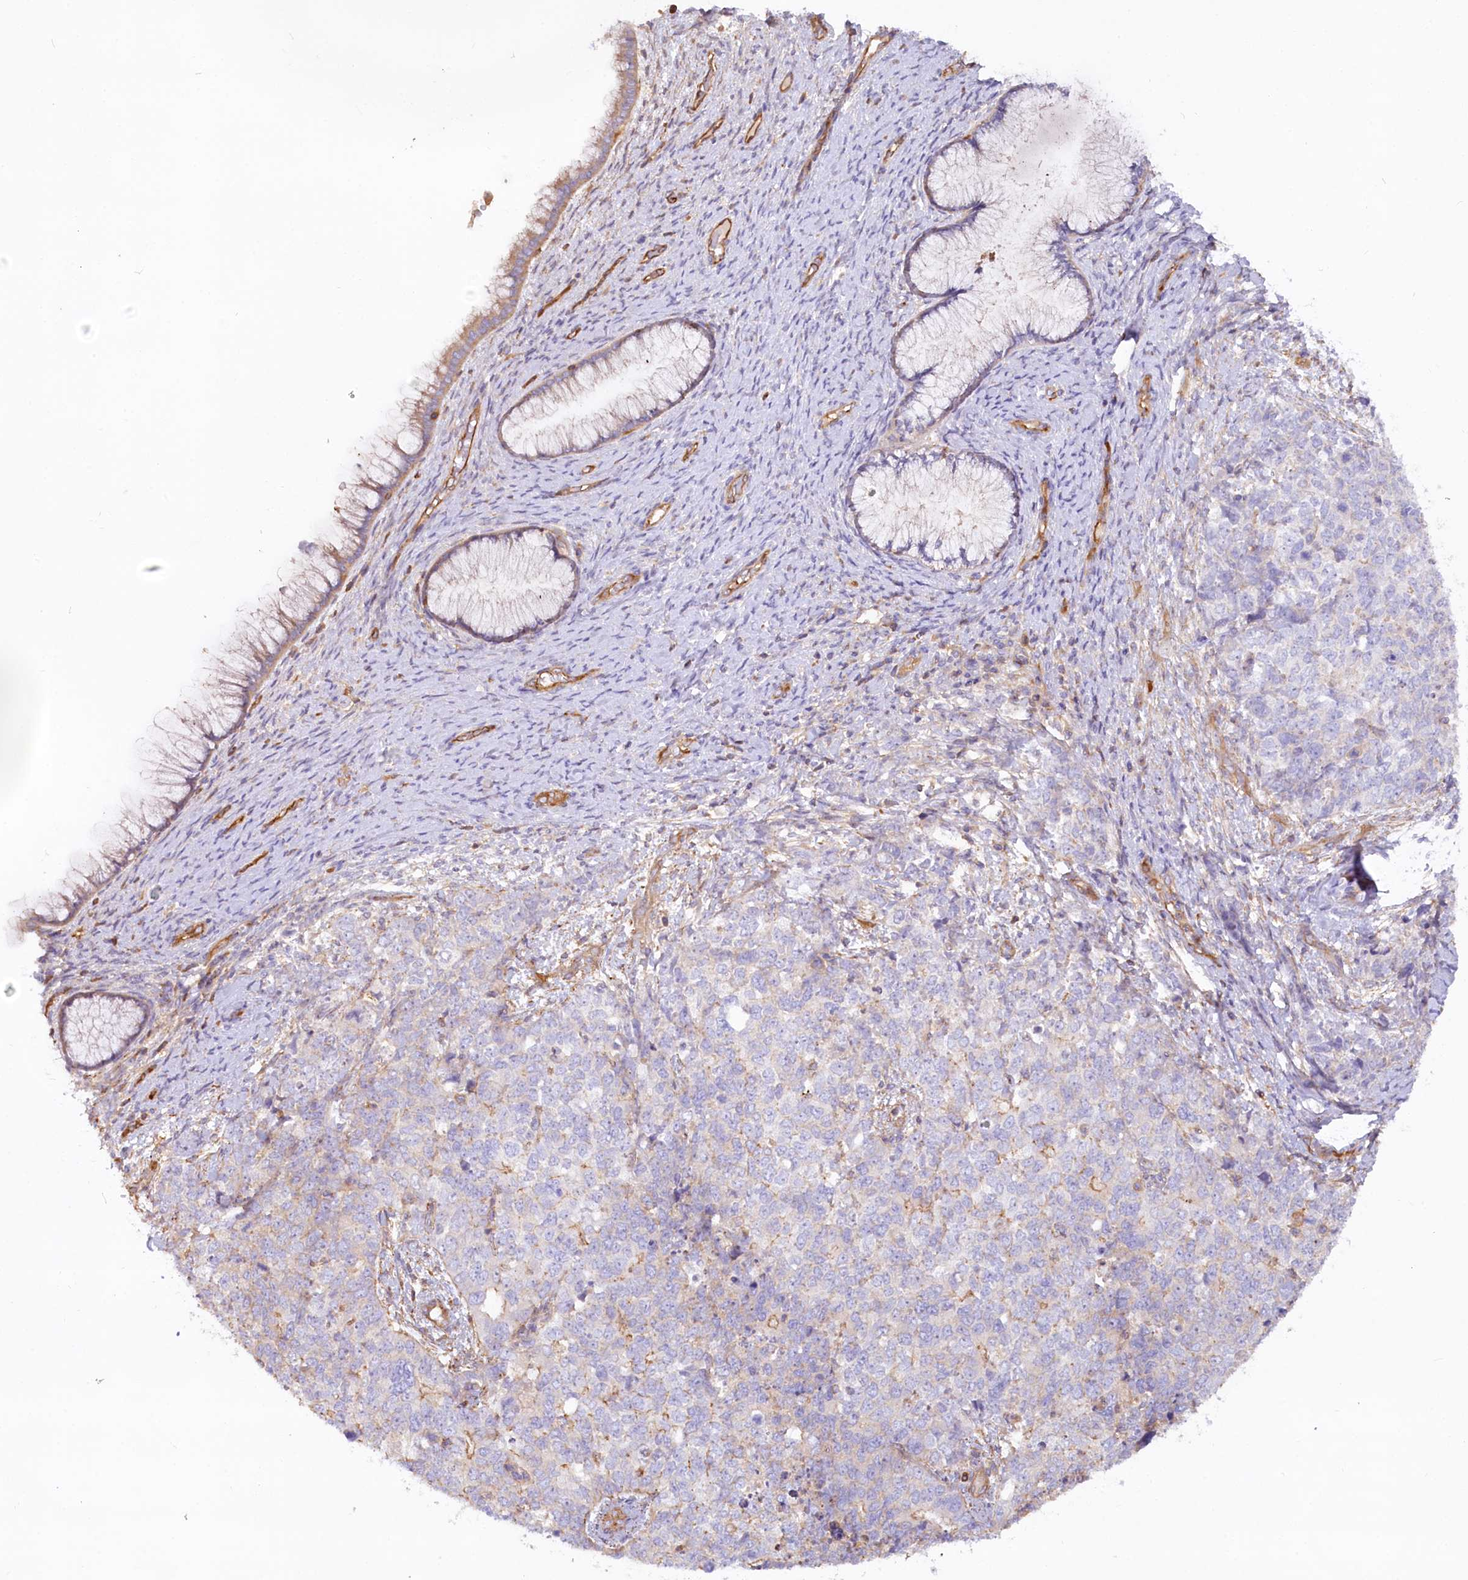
{"staining": {"intensity": "negative", "quantity": "none", "location": "none"}, "tissue": "cervical cancer", "cell_type": "Tumor cells", "image_type": "cancer", "snomed": [{"axis": "morphology", "description": "Squamous cell carcinoma, NOS"}, {"axis": "topography", "description": "Cervix"}], "caption": "Immunohistochemistry (IHC) image of neoplastic tissue: human cervical cancer stained with DAB exhibits no significant protein positivity in tumor cells.", "gene": "WDR36", "patient": {"sex": "female", "age": 63}}